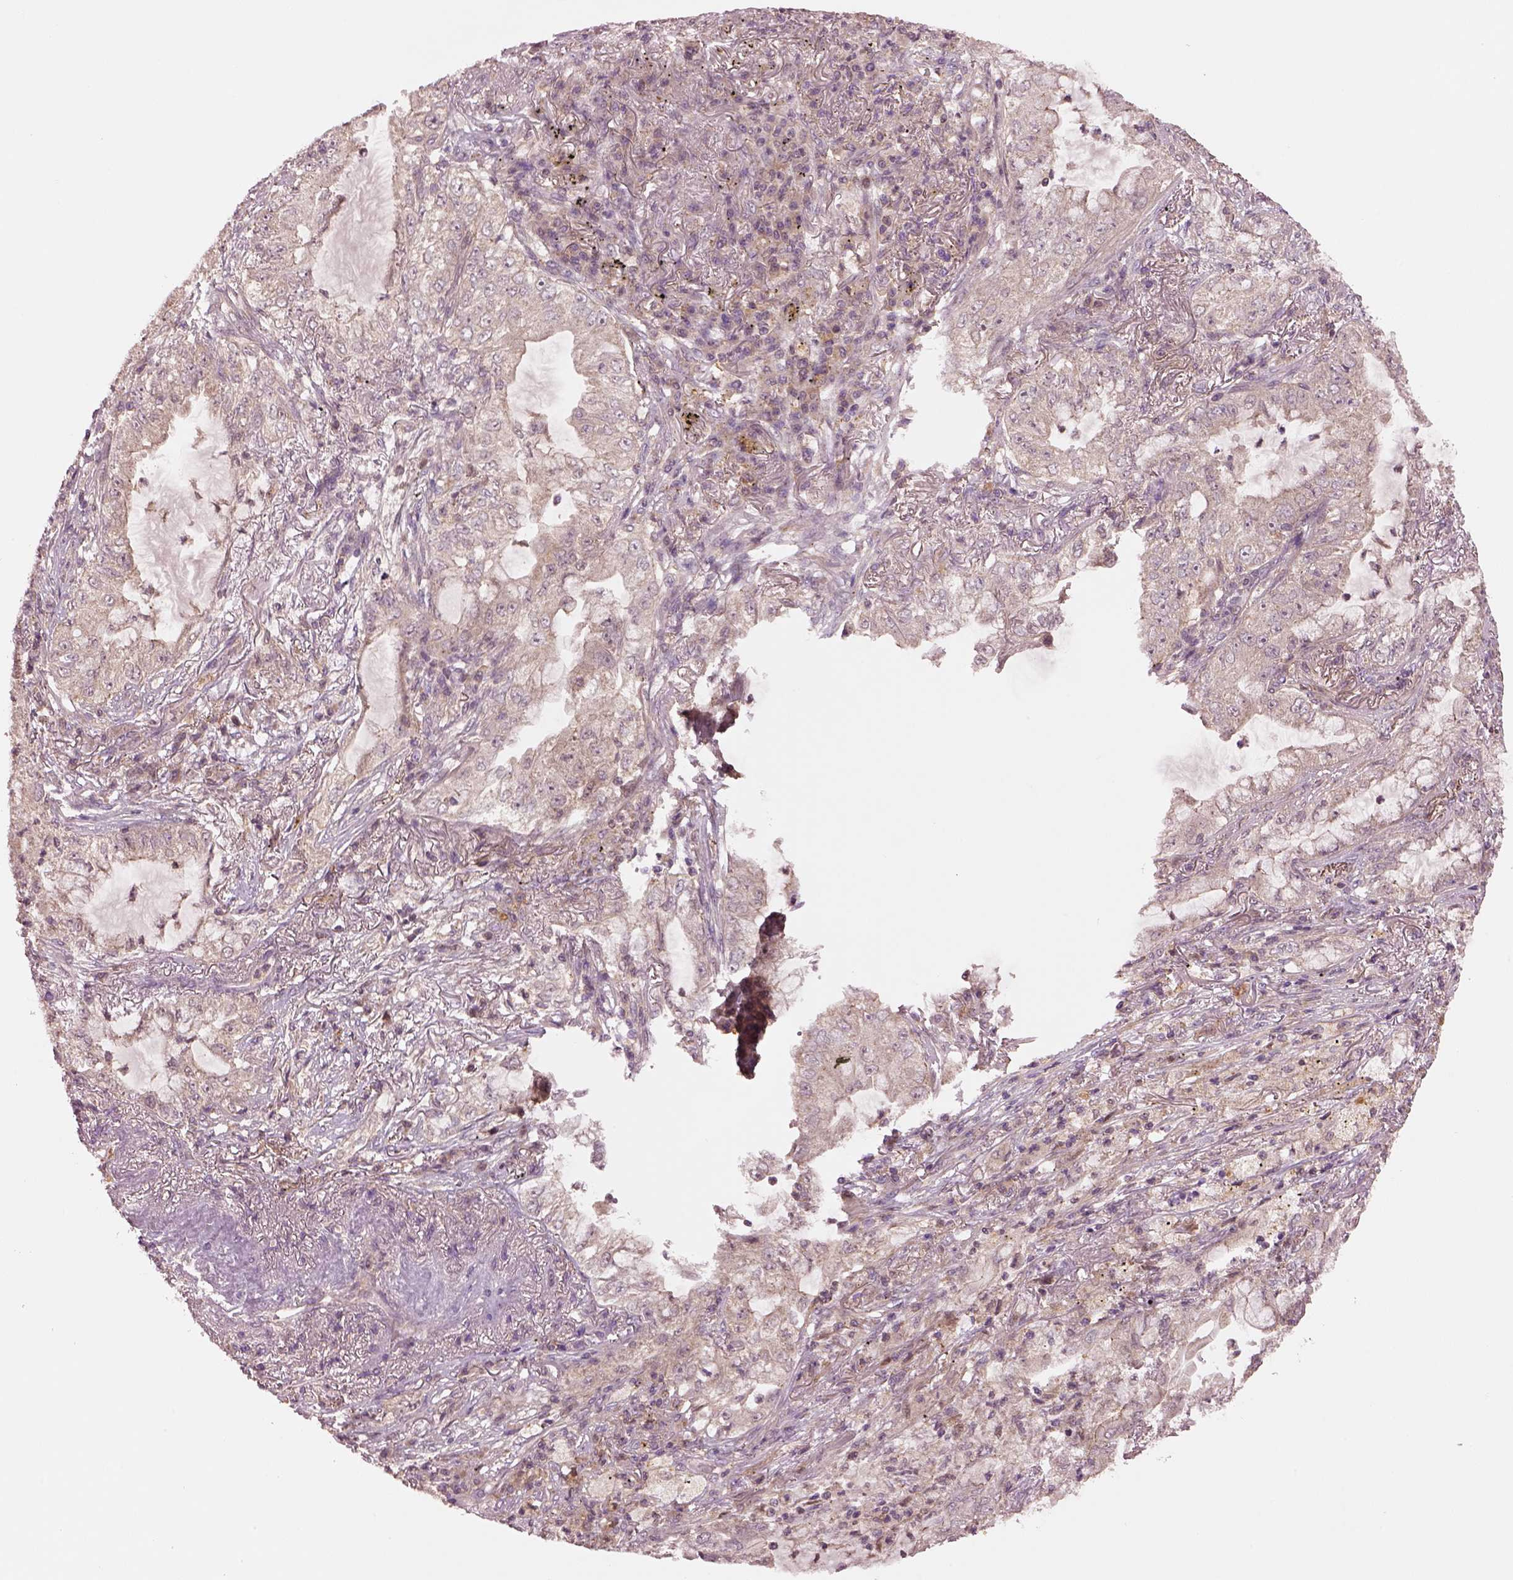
{"staining": {"intensity": "weak", "quantity": "<25%", "location": "cytoplasmic/membranous"}, "tissue": "lung cancer", "cell_type": "Tumor cells", "image_type": "cancer", "snomed": [{"axis": "morphology", "description": "Adenocarcinoma, NOS"}, {"axis": "topography", "description": "Lung"}], "caption": "A high-resolution micrograph shows immunohistochemistry staining of lung adenocarcinoma, which displays no significant positivity in tumor cells.", "gene": "MTHFS", "patient": {"sex": "female", "age": 73}}